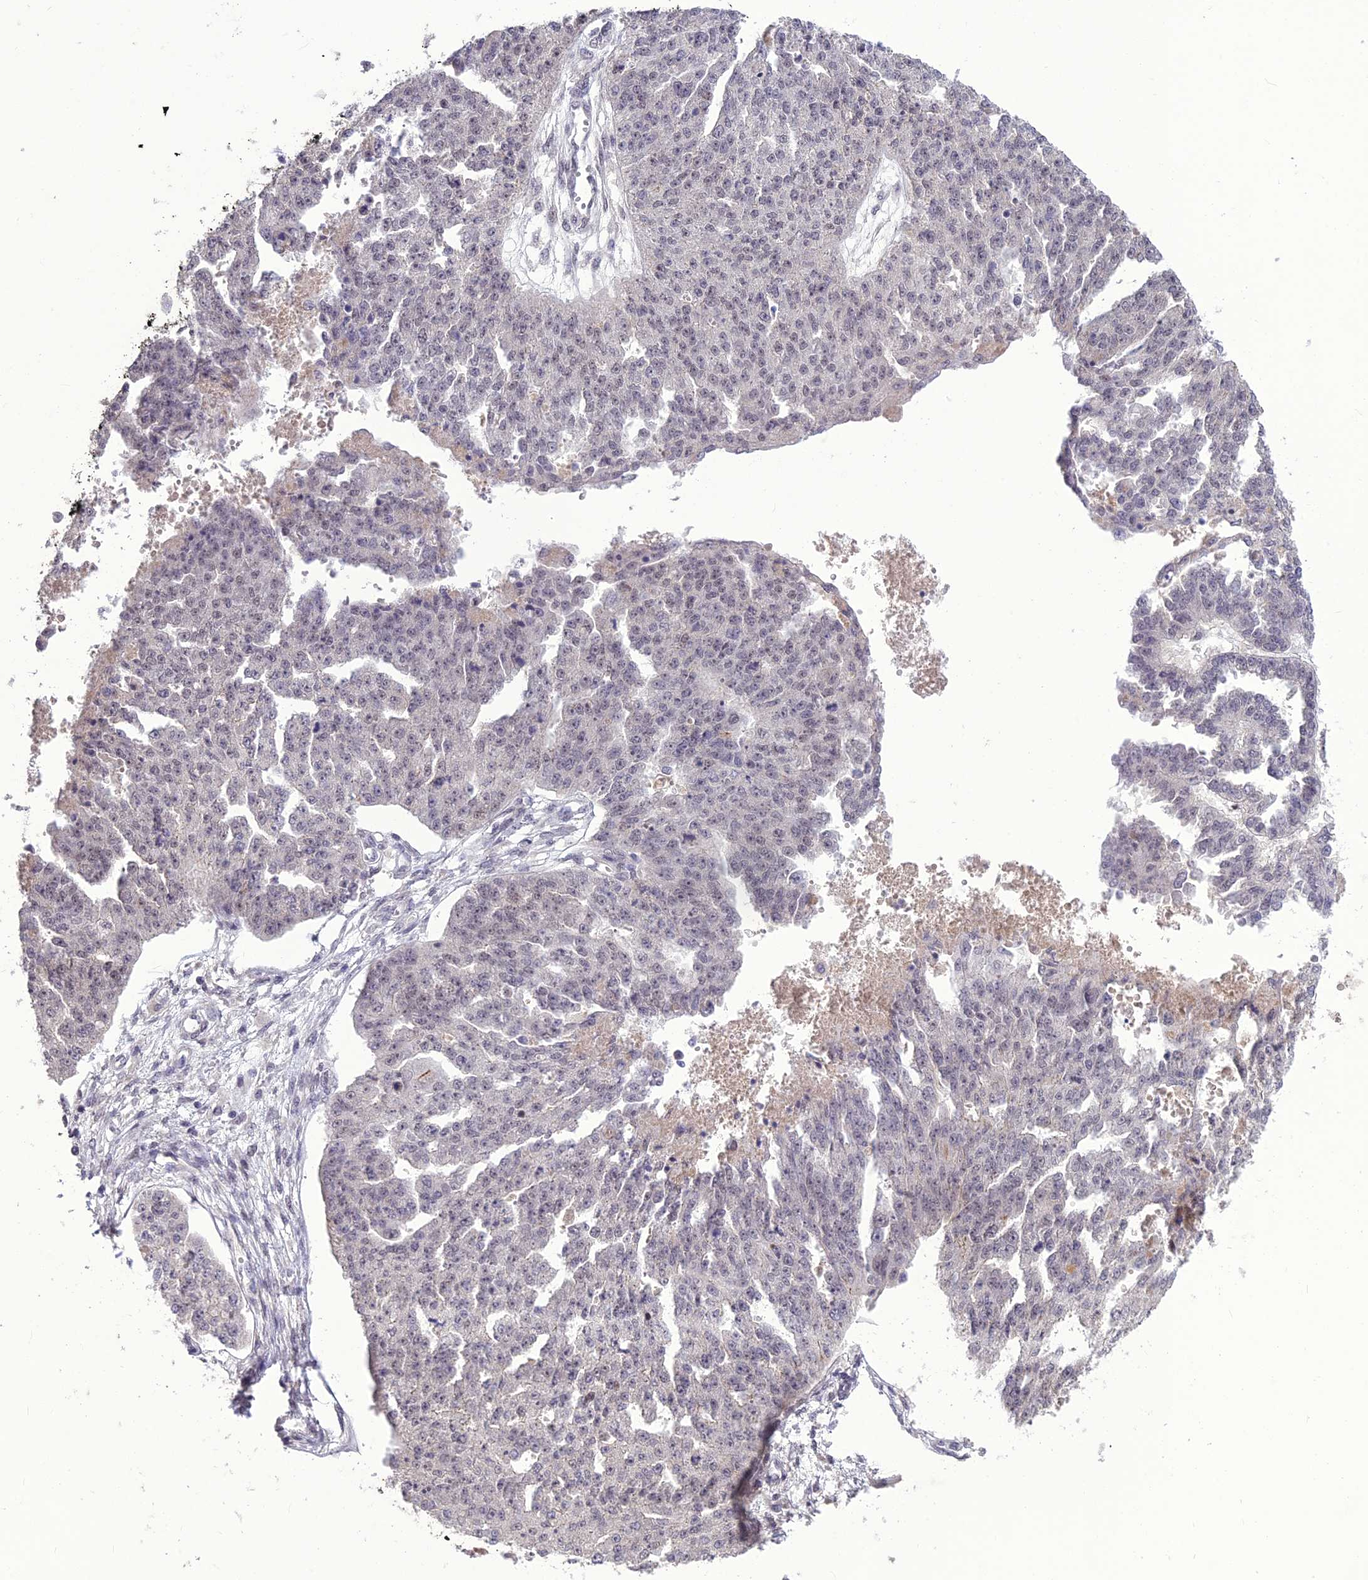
{"staining": {"intensity": "weak", "quantity": "<25%", "location": "nuclear"}, "tissue": "ovarian cancer", "cell_type": "Tumor cells", "image_type": "cancer", "snomed": [{"axis": "morphology", "description": "Cystadenocarcinoma, serous, NOS"}, {"axis": "topography", "description": "Ovary"}], "caption": "Protein analysis of ovarian cancer (serous cystadenocarcinoma) shows no significant staining in tumor cells. Brightfield microscopy of immunohistochemistry stained with DAB (3,3'-diaminobenzidine) (brown) and hematoxylin (blue), captured at high magnification.", "gene": "DIS3", "patient": {"sex": "female", "age": 58}}